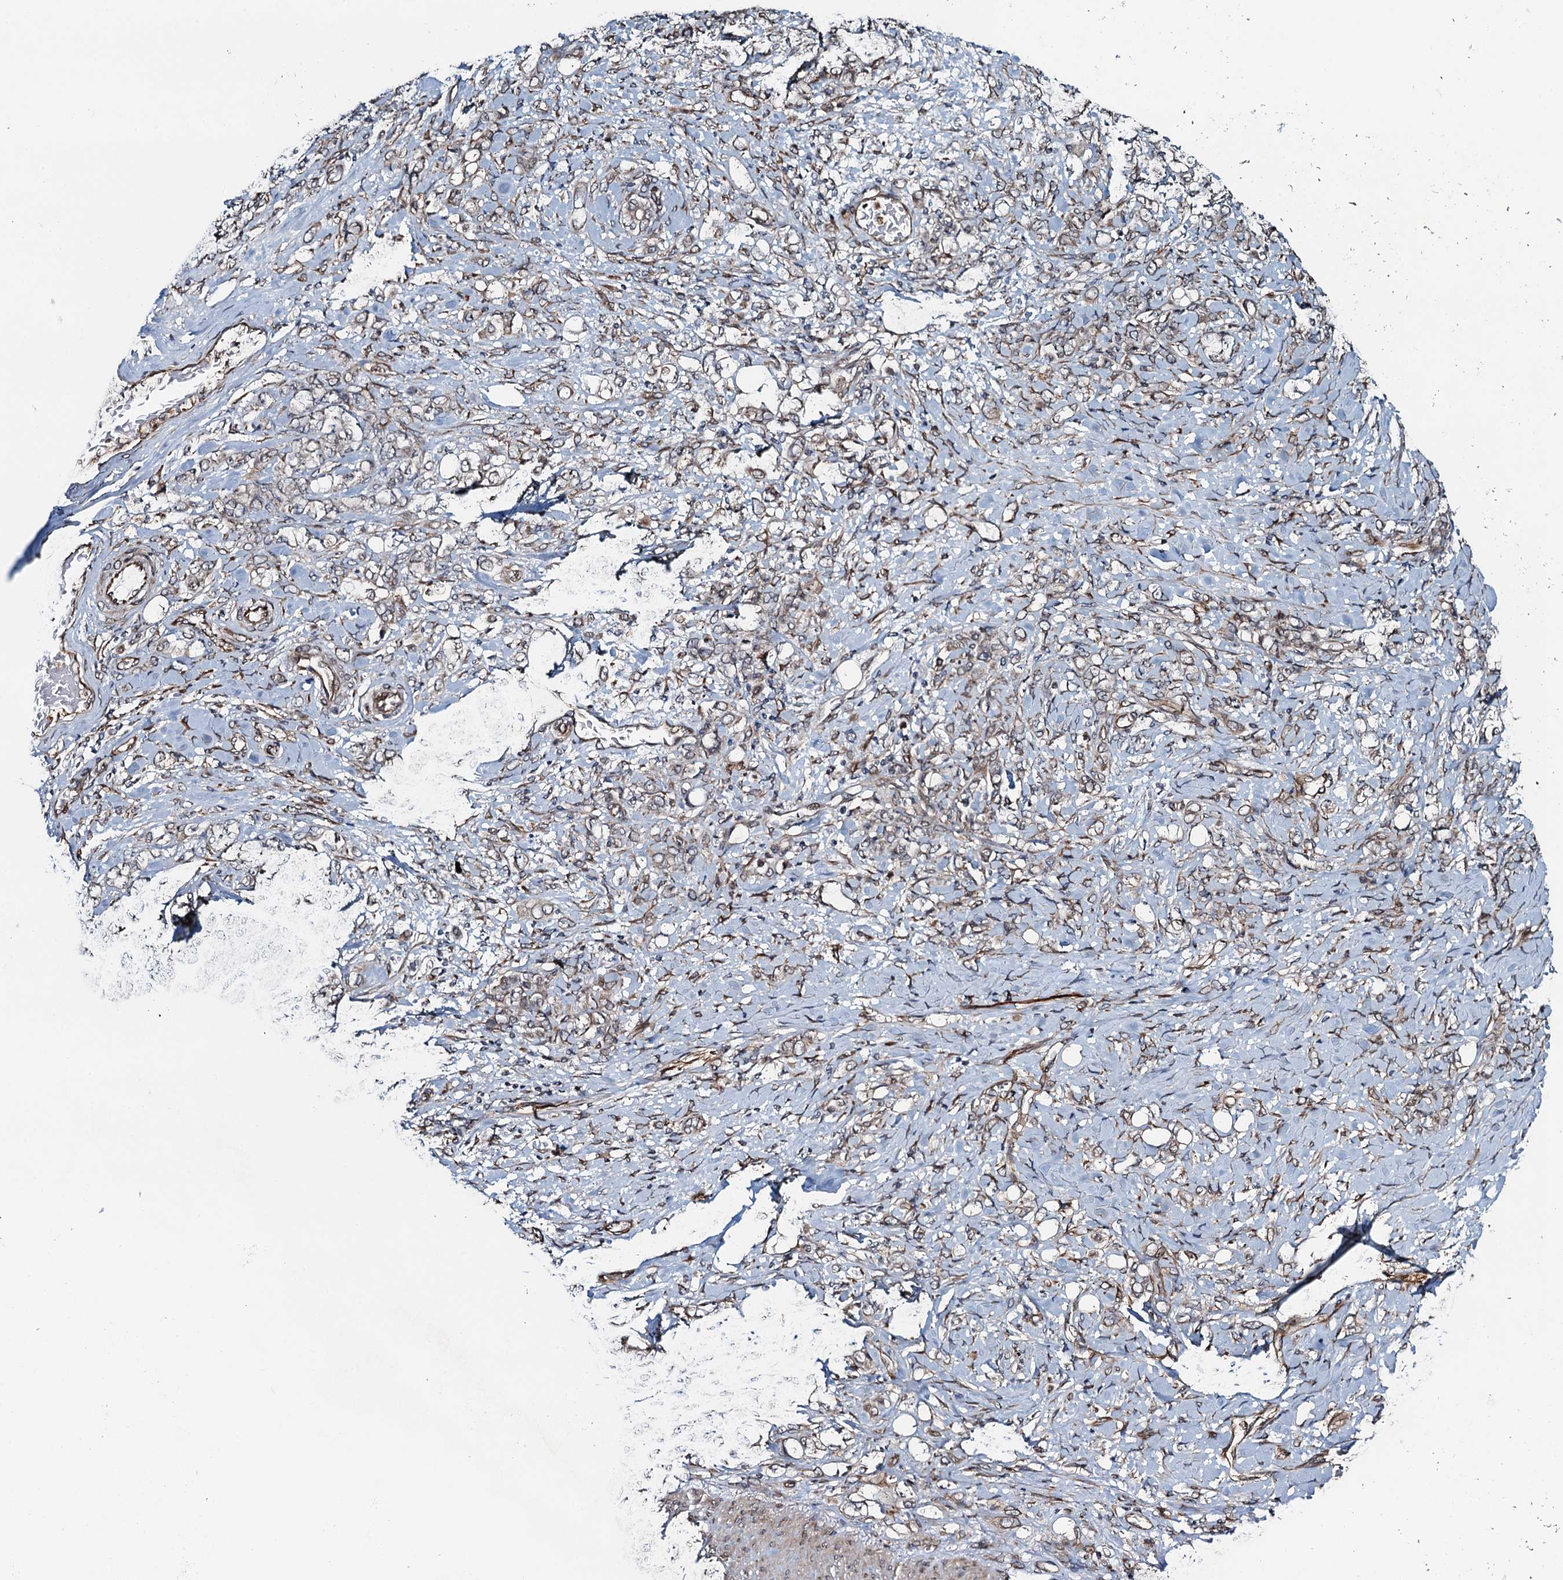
{"staining": {"intensity": "weak", "quantity": "<25%", "location": "cytoplasmic/membranous"}, "tissue": "stomach cancer", "cell_type": "Tumor cells", "image_type": "cancer", "snomed": [{"axis": "morphology", "description": "Adenocarcinoma, NOS"}, {"axis": "topography", "description": "Stomach"}], "caption": "IHC of human stomach cancer shows no staining in tumor cells.", "gene": "WHAMM", "patient": {"sex": "female", "age": 79}}